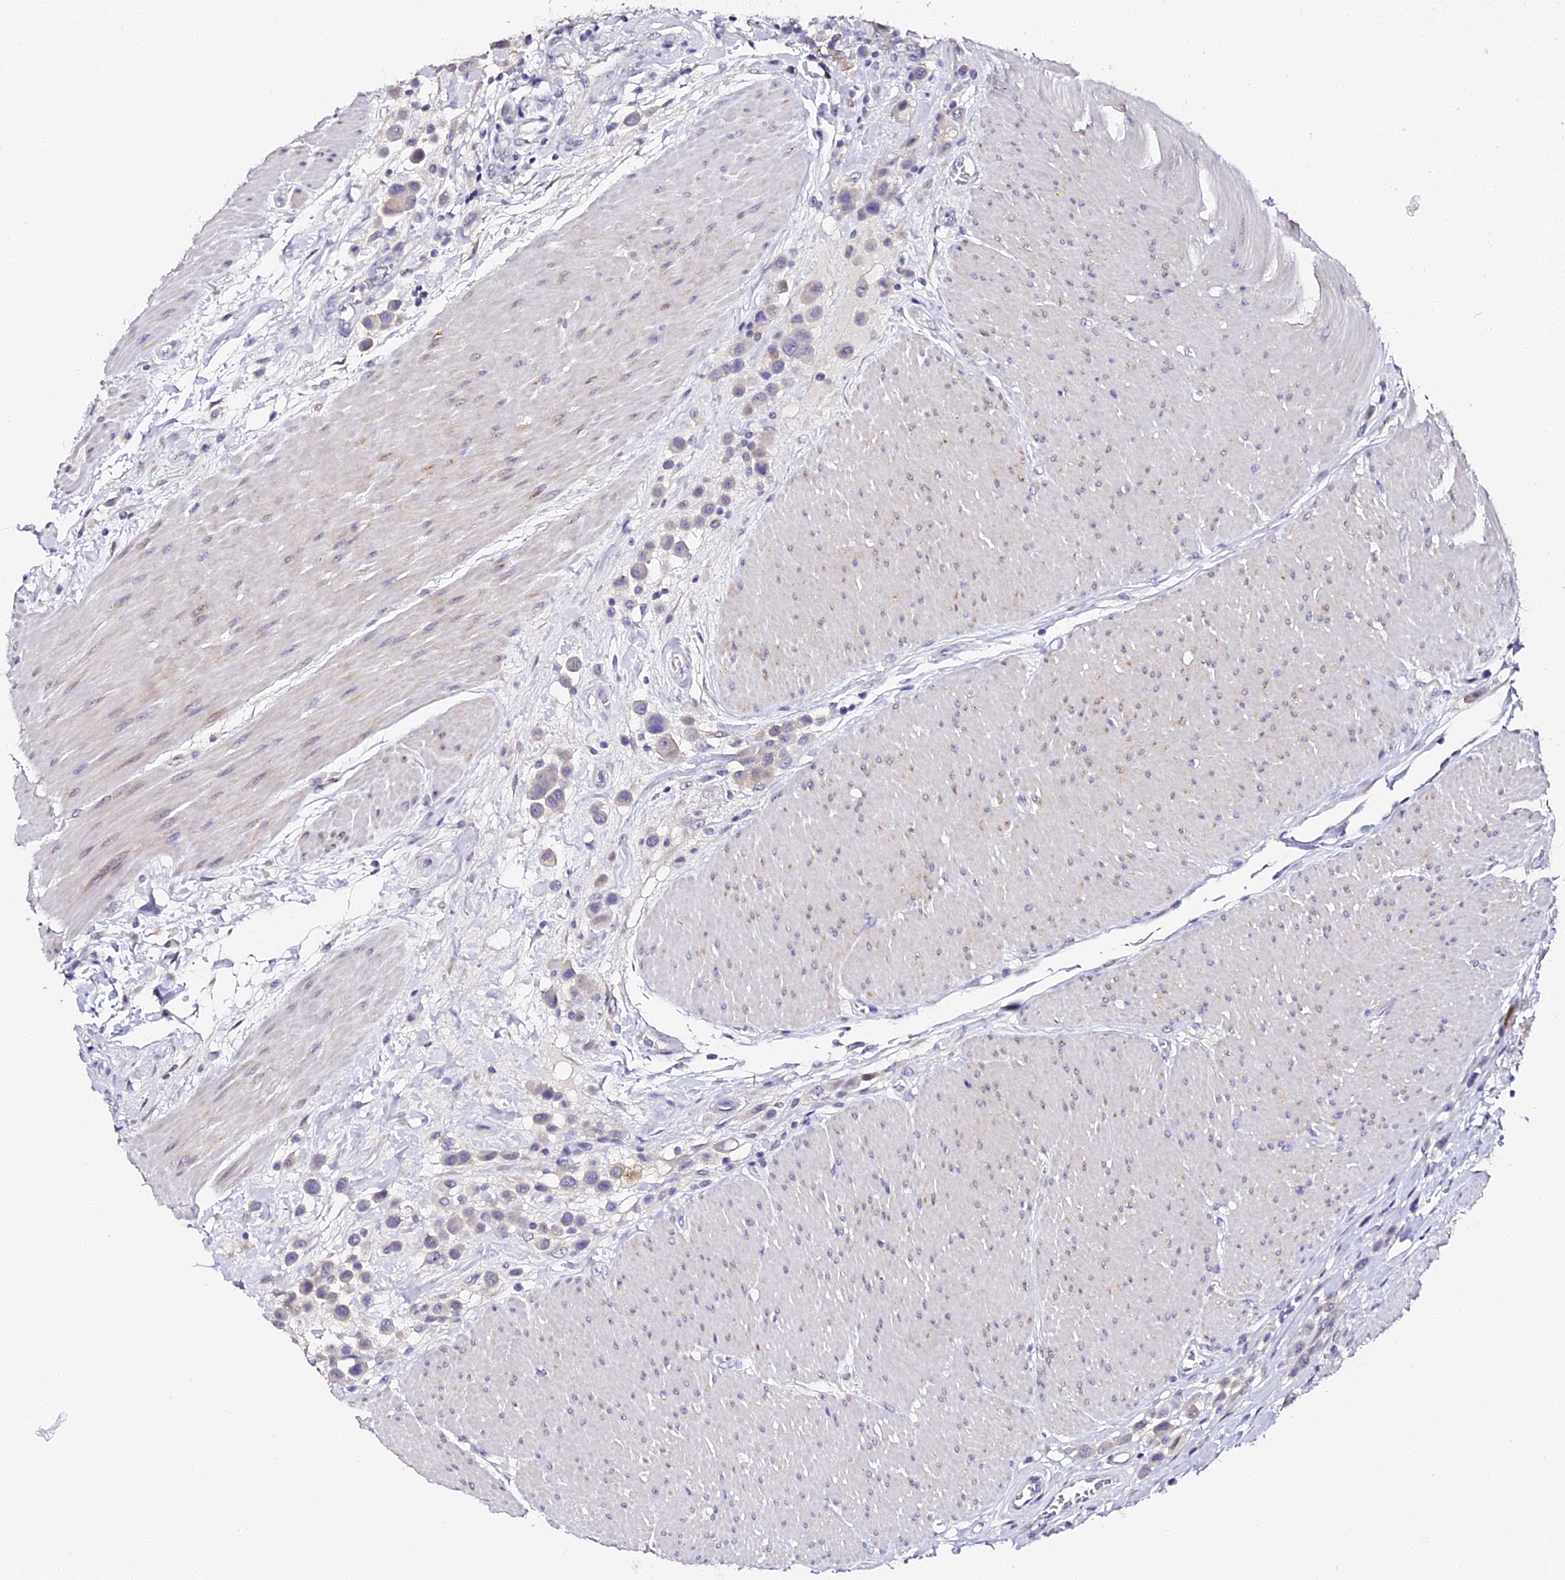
{"staining": {"intensity": "negative", "quantity": "none", "location": "none"}, "tissue": "urothelial cancer", "cell_type": "Tumor cells", "image_type": "cancer", "snomed": [{"axis": "morphology", "description": "Urothelial carcinoma, High grade"}, {"axis": "topography", "description": "Urinary bladder"}], "caption": "This is an IHC photomicrograph of human urothelial carcinoma (high-grade). There is no expression in tumor cells.", "gene": "VPS33B", "patient": {"sex": "male", "age": 50}}